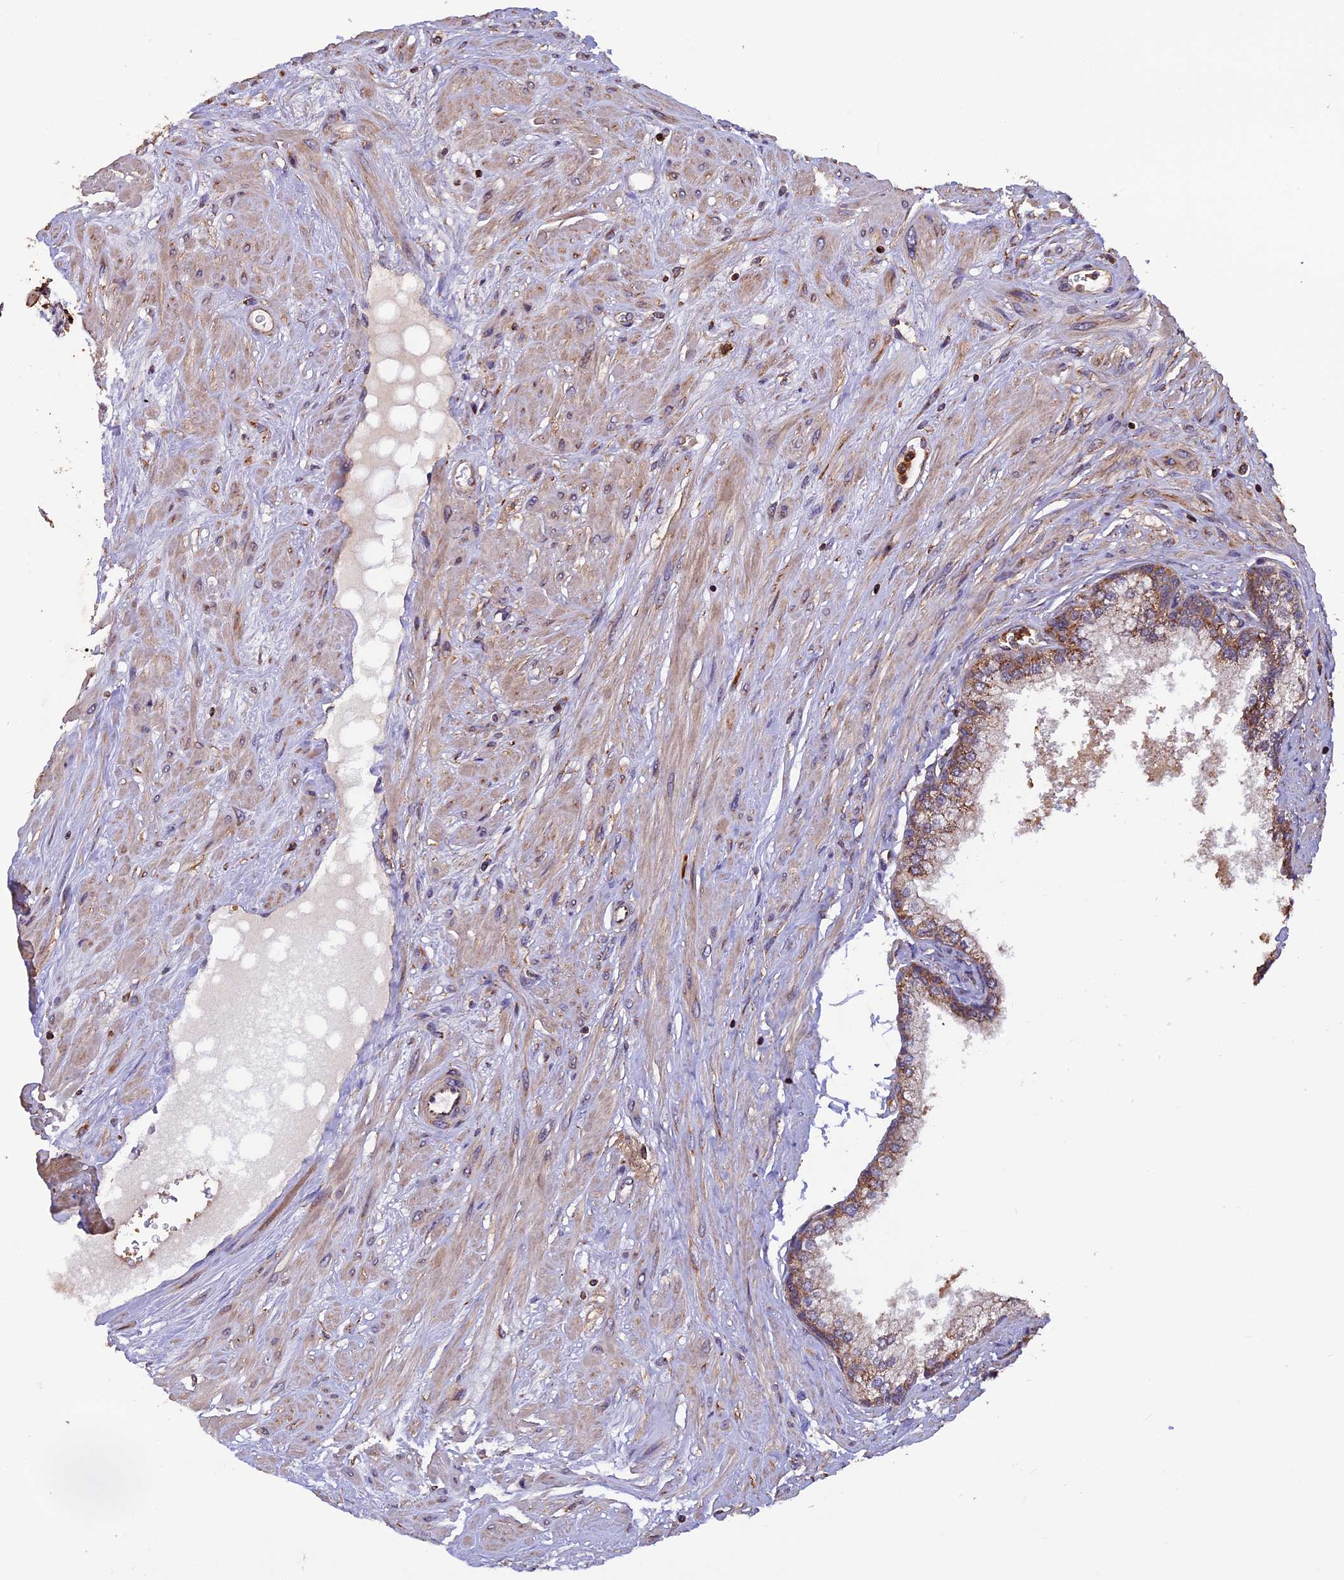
{"staining": {"intensity": "moderate", "quantity": ">75%", "location": "cytoplasmic/membranous"}, "tissue": "prostate", "cell_type": "Glandular cells", "image_type": "normal", "snomed": [{"axis": "morphology", "description": "Normal tissue, NOS"}, {"axis": "topography", "description": "Prostate"}], "caption": "This is a photomicrograph of immunohistochemistry staining of unremarkable prostate, which shows moderate positivity in the cytoplasmic/membranous of glandular cells.", "gene": "PKD2L2", "patient": {"sex": "male", "age": 60}}